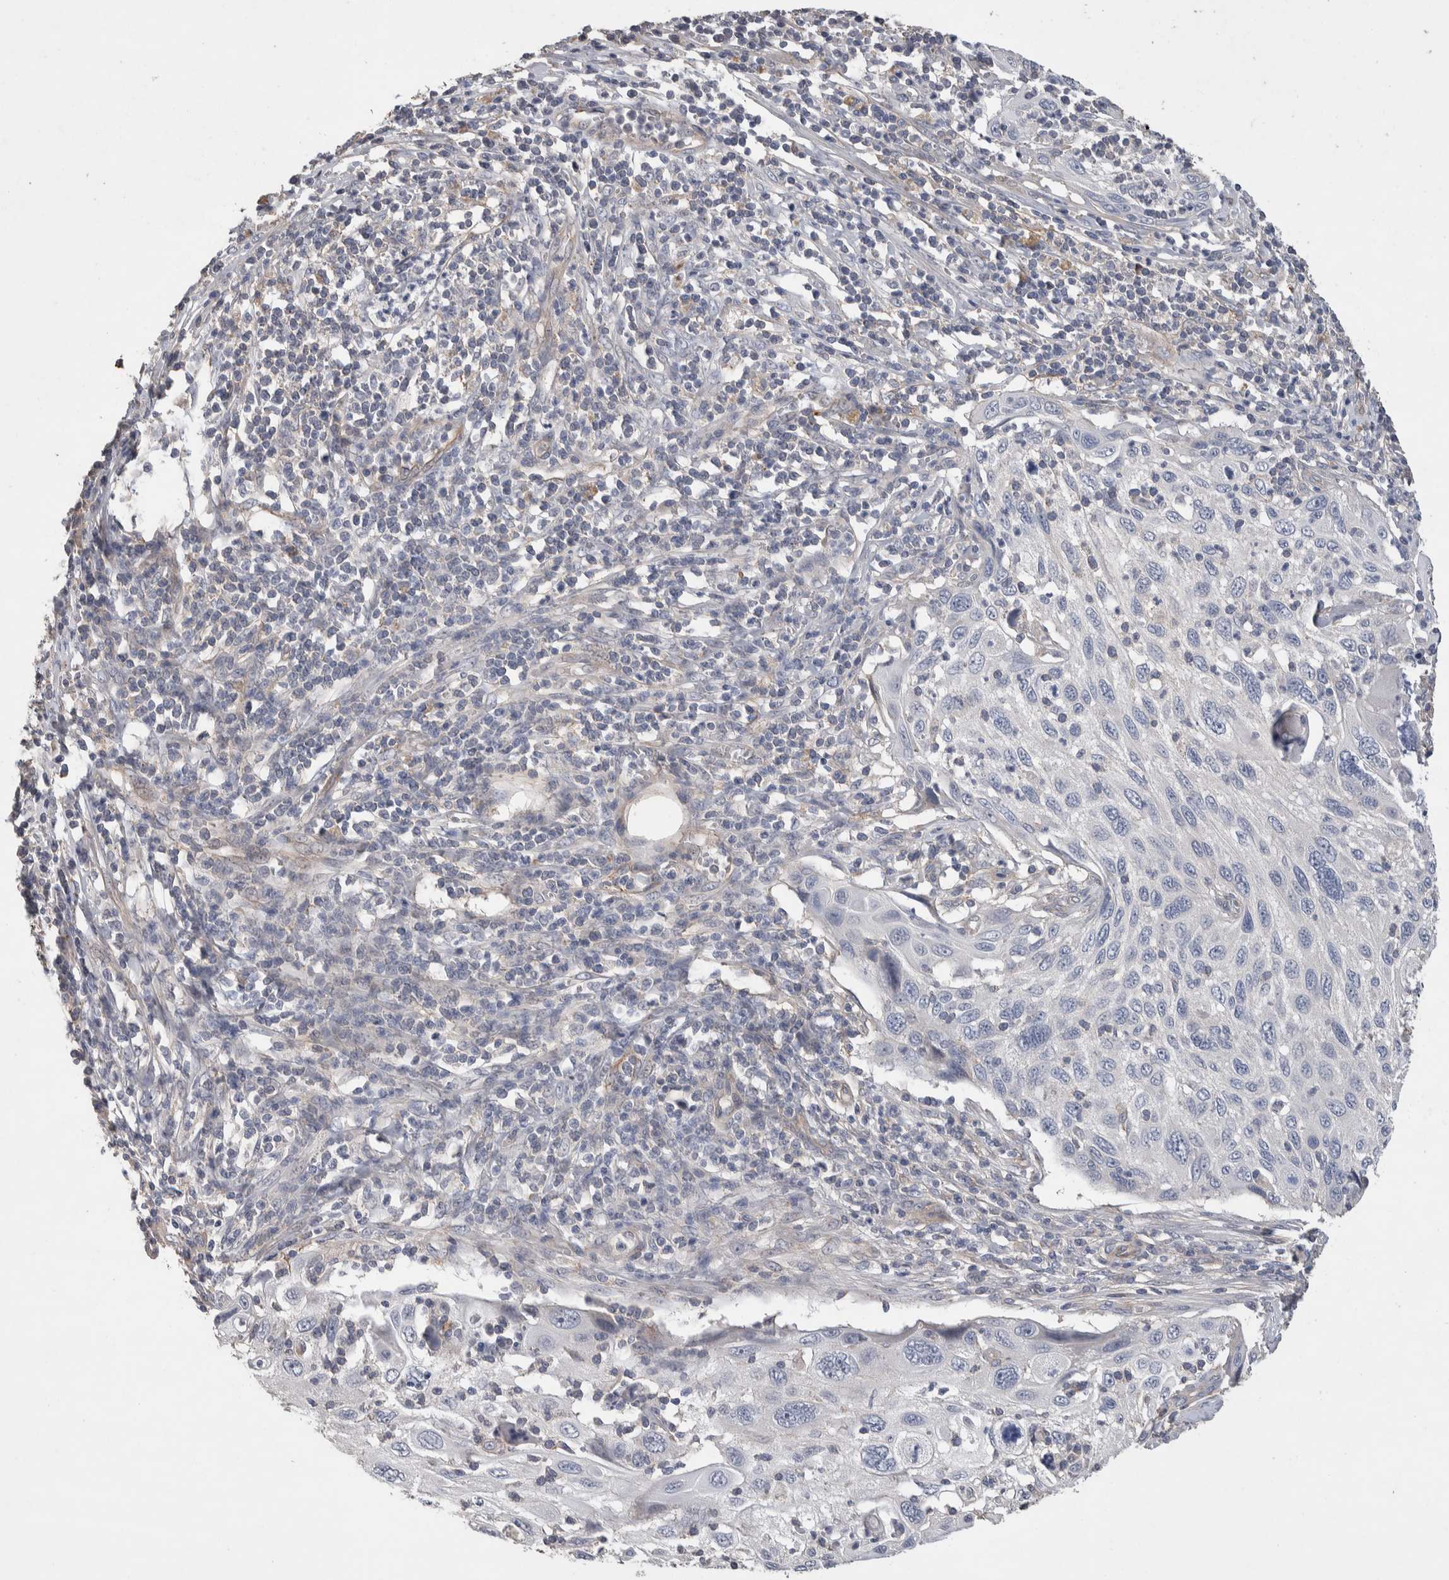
{"staining": {"intensity": "negative", "quantity": "none", "location": "none"}, "tissue": "cervical cancer", "cell_type": "Tumor cells", "image_type": "cancer", "snomed": [{"axis": "morphology", "description": "Squamous cell carcinoma, NOS"}, {"axis": "topography", "description": "Cervix"}], "caption": "This is a photomicrograph of IHC staining of cervical squamous cell carcinoma, which shows no expression in tumor cells. (IHC, brightfield microscopy, high magnification).", "gene": "GCNA", "patient": {"sex": "female", "age": 70}}